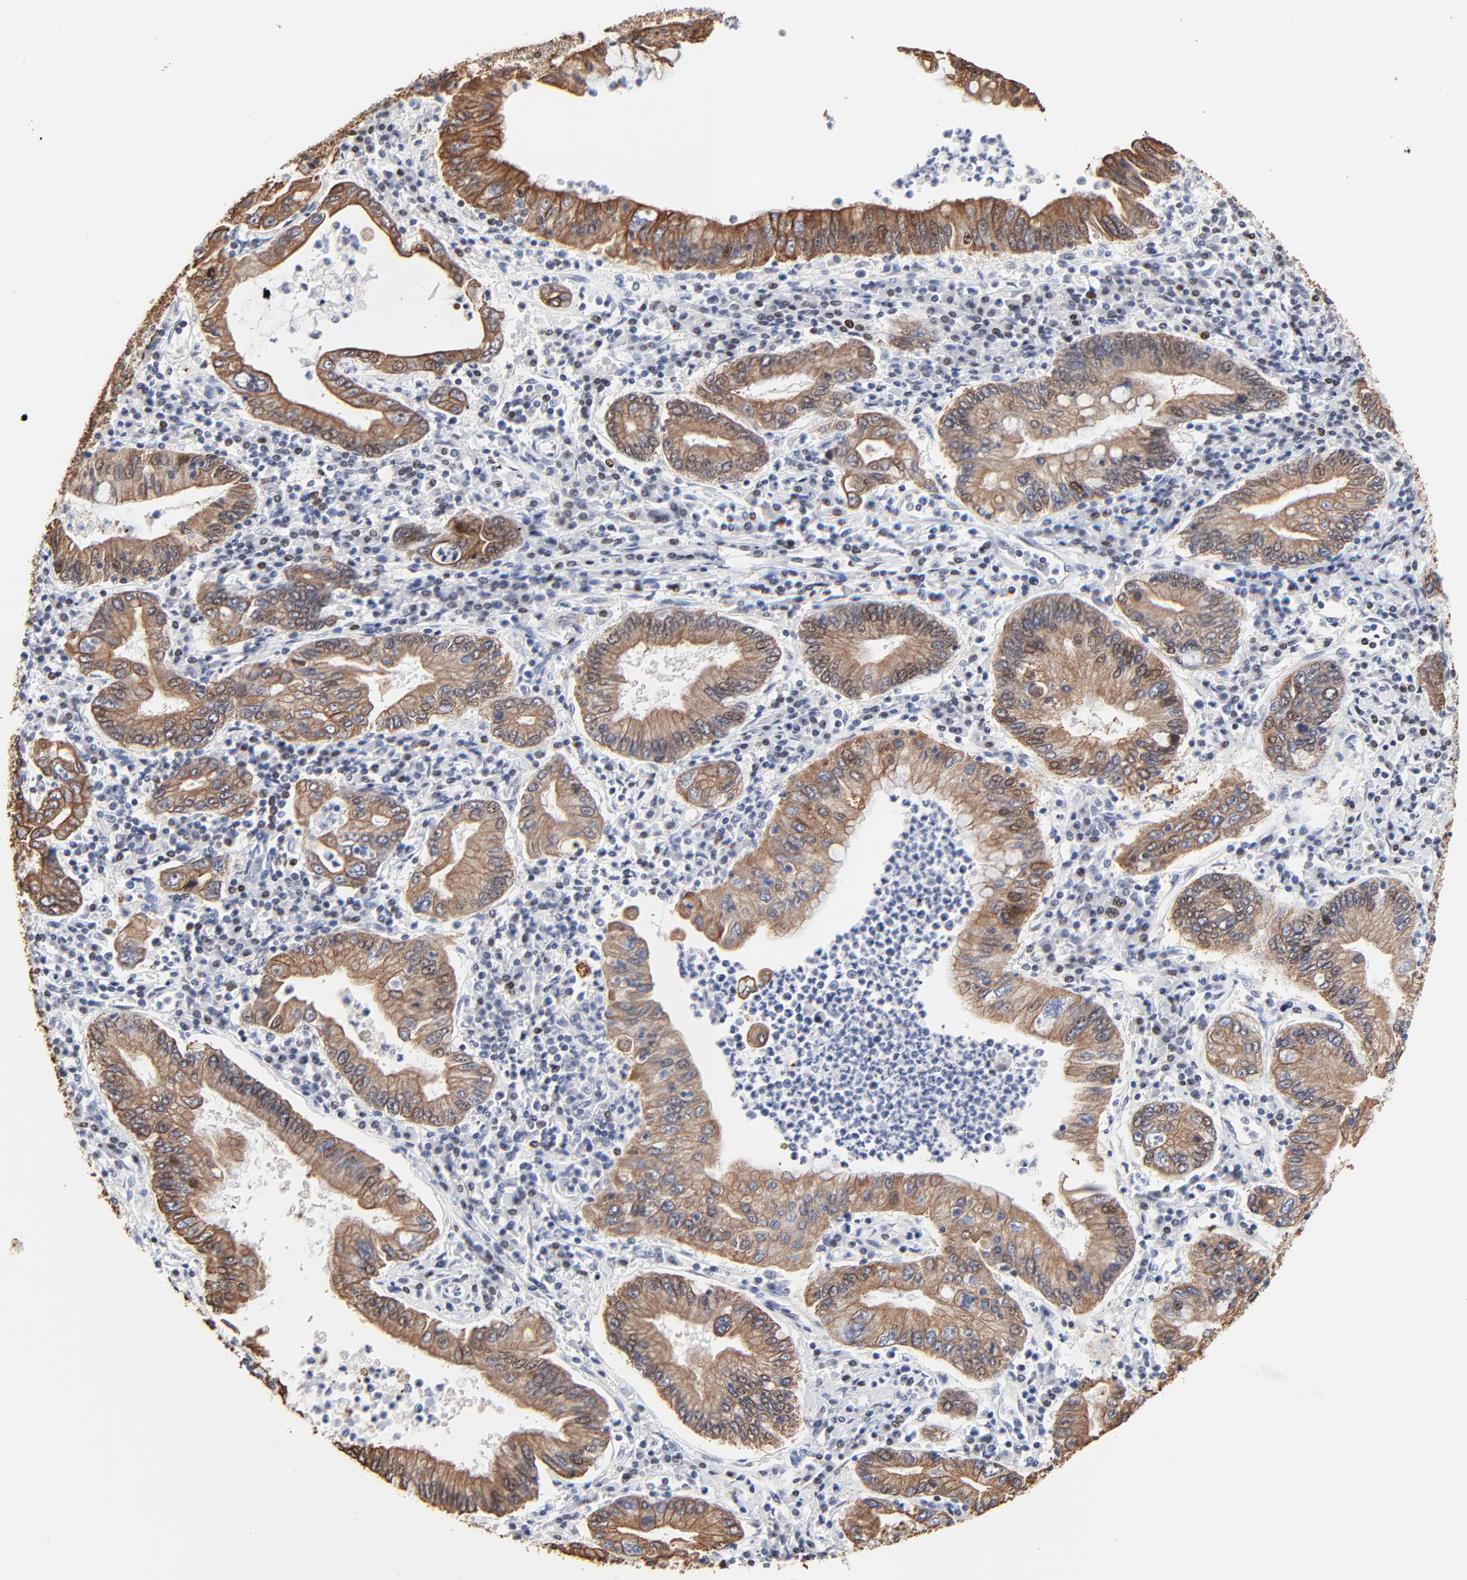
{"staining": {"intensity": "moderate", "quantity": ">75%", "location": "cytoplasmic/membranous"}, "tissue": "stomach cancer", "cell_type": "Tumor cells", "image_type": "cancer", "snomed": [{"axis": "morphology", "description": "Normal tissue, NOS"}, {"axis": "morphology", "description": "Adenocarcinoma, NOS"}, {"axis": "topography", "description": "Esophagus"}, {"axis": "topography", "description": "Stomach, upper"}, {"axis": "topography", "description": "Peripheral nerve tissue"}], "caption": "A medium amount of moderate cytoplasmic/membranous positivity is seen in approximately >75% of tumor cells in stomach adenocarcinoma tissue. The staining is performed using DAB brown chromogen to label protein expression. The nuclei are counter-stained blue using hematoxylin.", "gene": "LNX1", "patient": {"sex": "male", "age": 62}}